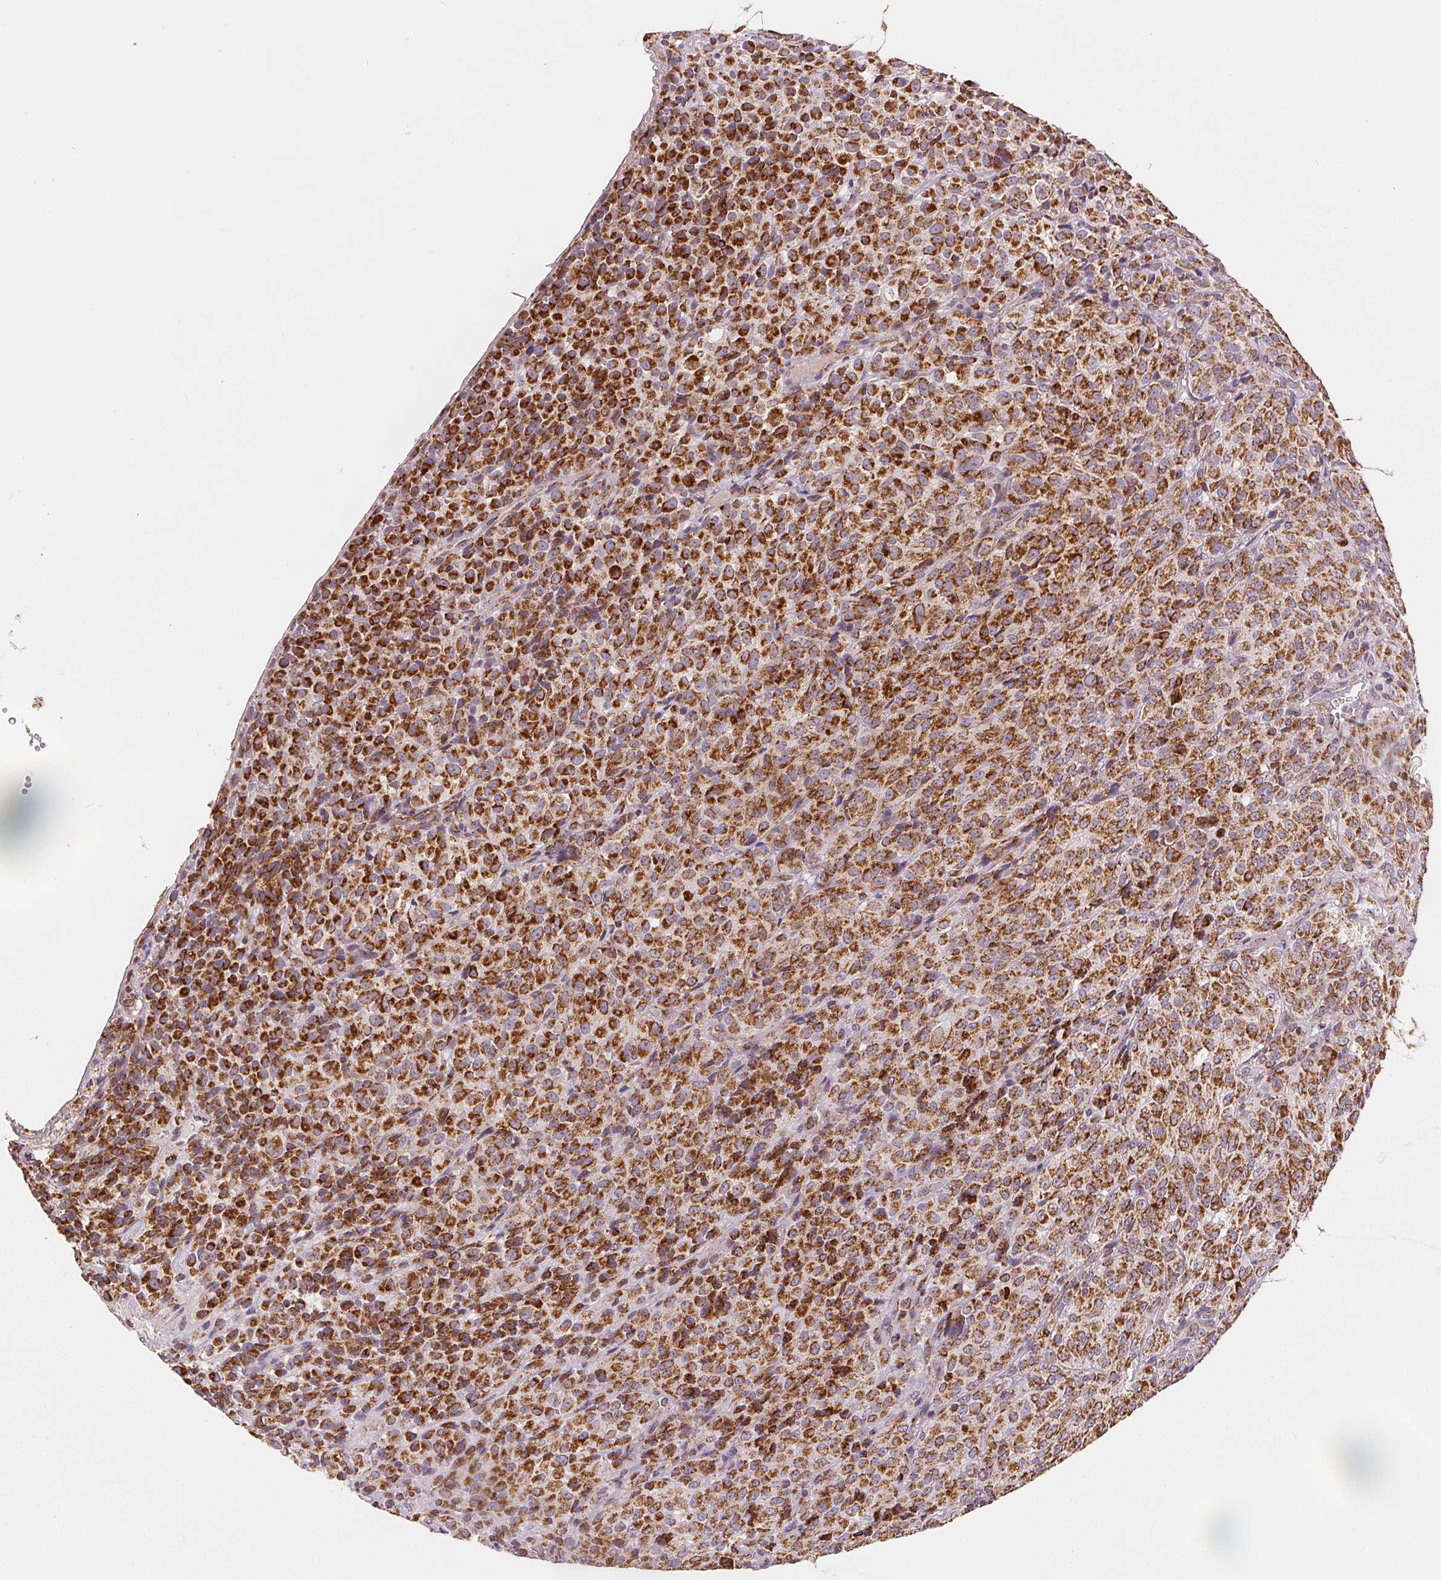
{"staining": {"intensity": "strong", "quantity": ">75%", "location": "cytoplasmic/membranous"}, "tissue": "melanoma", "cell_type": "Tumor cells", "image_type": "cancer", "snomed": [{"axis": "morphology", "description": "Malignant melanoma, Metastatic site"}, {"axis": "topography", "description": "Brain"}], "caption": "Protein expression analysis of malignant melanoma (metastatic site) exhibits strong cytoplasmic/membranous positivity in about >75% of tumor cells.", "gene": "SDHB", "patient": {"sex": "female", "age": 56}}